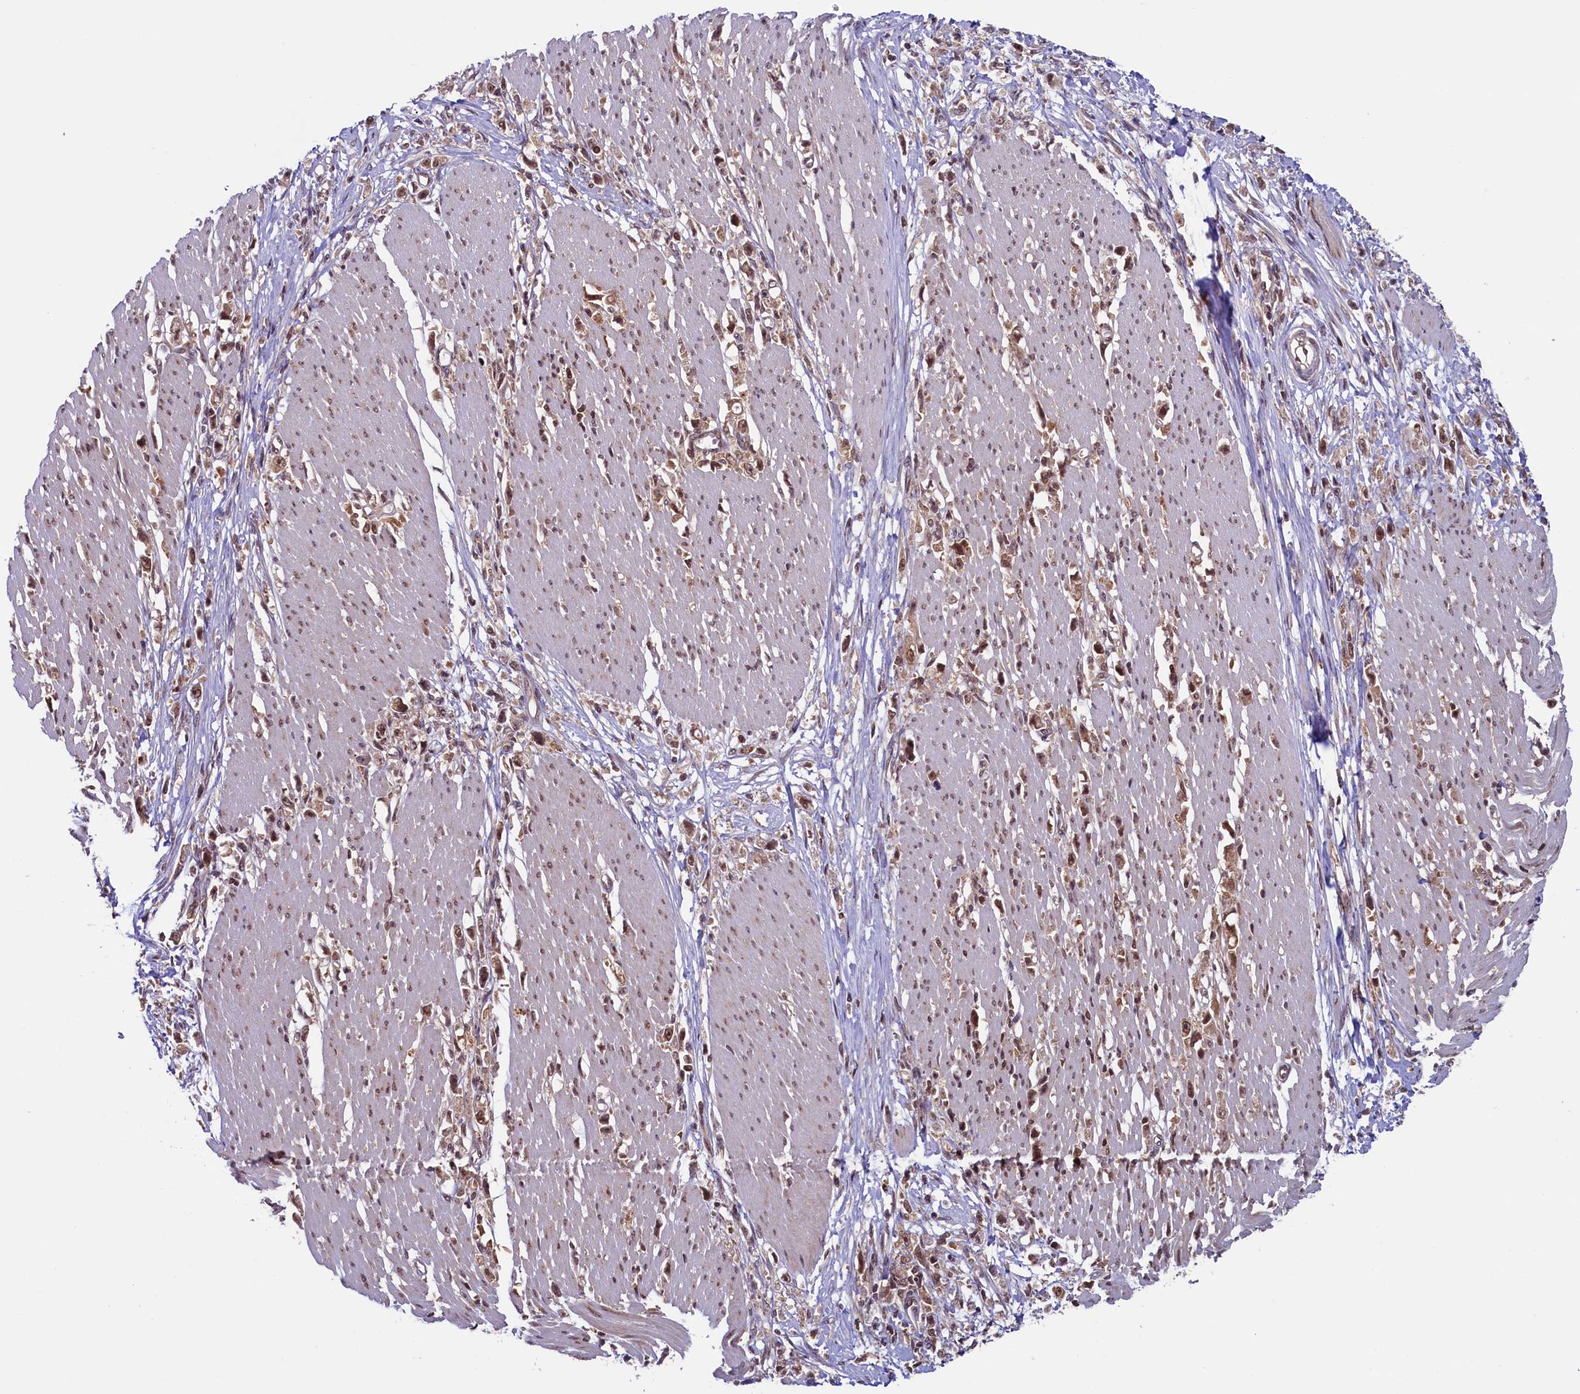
{"staining": {"intensity": "moderate", "quantity": ">75%", "location": "cytoplasmic/membranous,nuclear"}, "tissue": "stomach cancer", "cell_type": "Tumor cells", "image_type": "cancer", "snomed": [{"axis": "morphology", "description": "Adenocarcinoma, NOS"}, {"axis": "topography", "description": "Stomach"}], "caption": "Immunohistochemical staining of human stomach cancer (adenocarcinoma) exhibits medium levels of moderate cytoplasmic/membranous and nuclear positivity in approximately >75% of tumor cells. (DAB IHC, brown staining for protein, blue staining for nuclei).", "gene": "SLC7A6OS", "patient": {"sex": "female", "age": 59}}